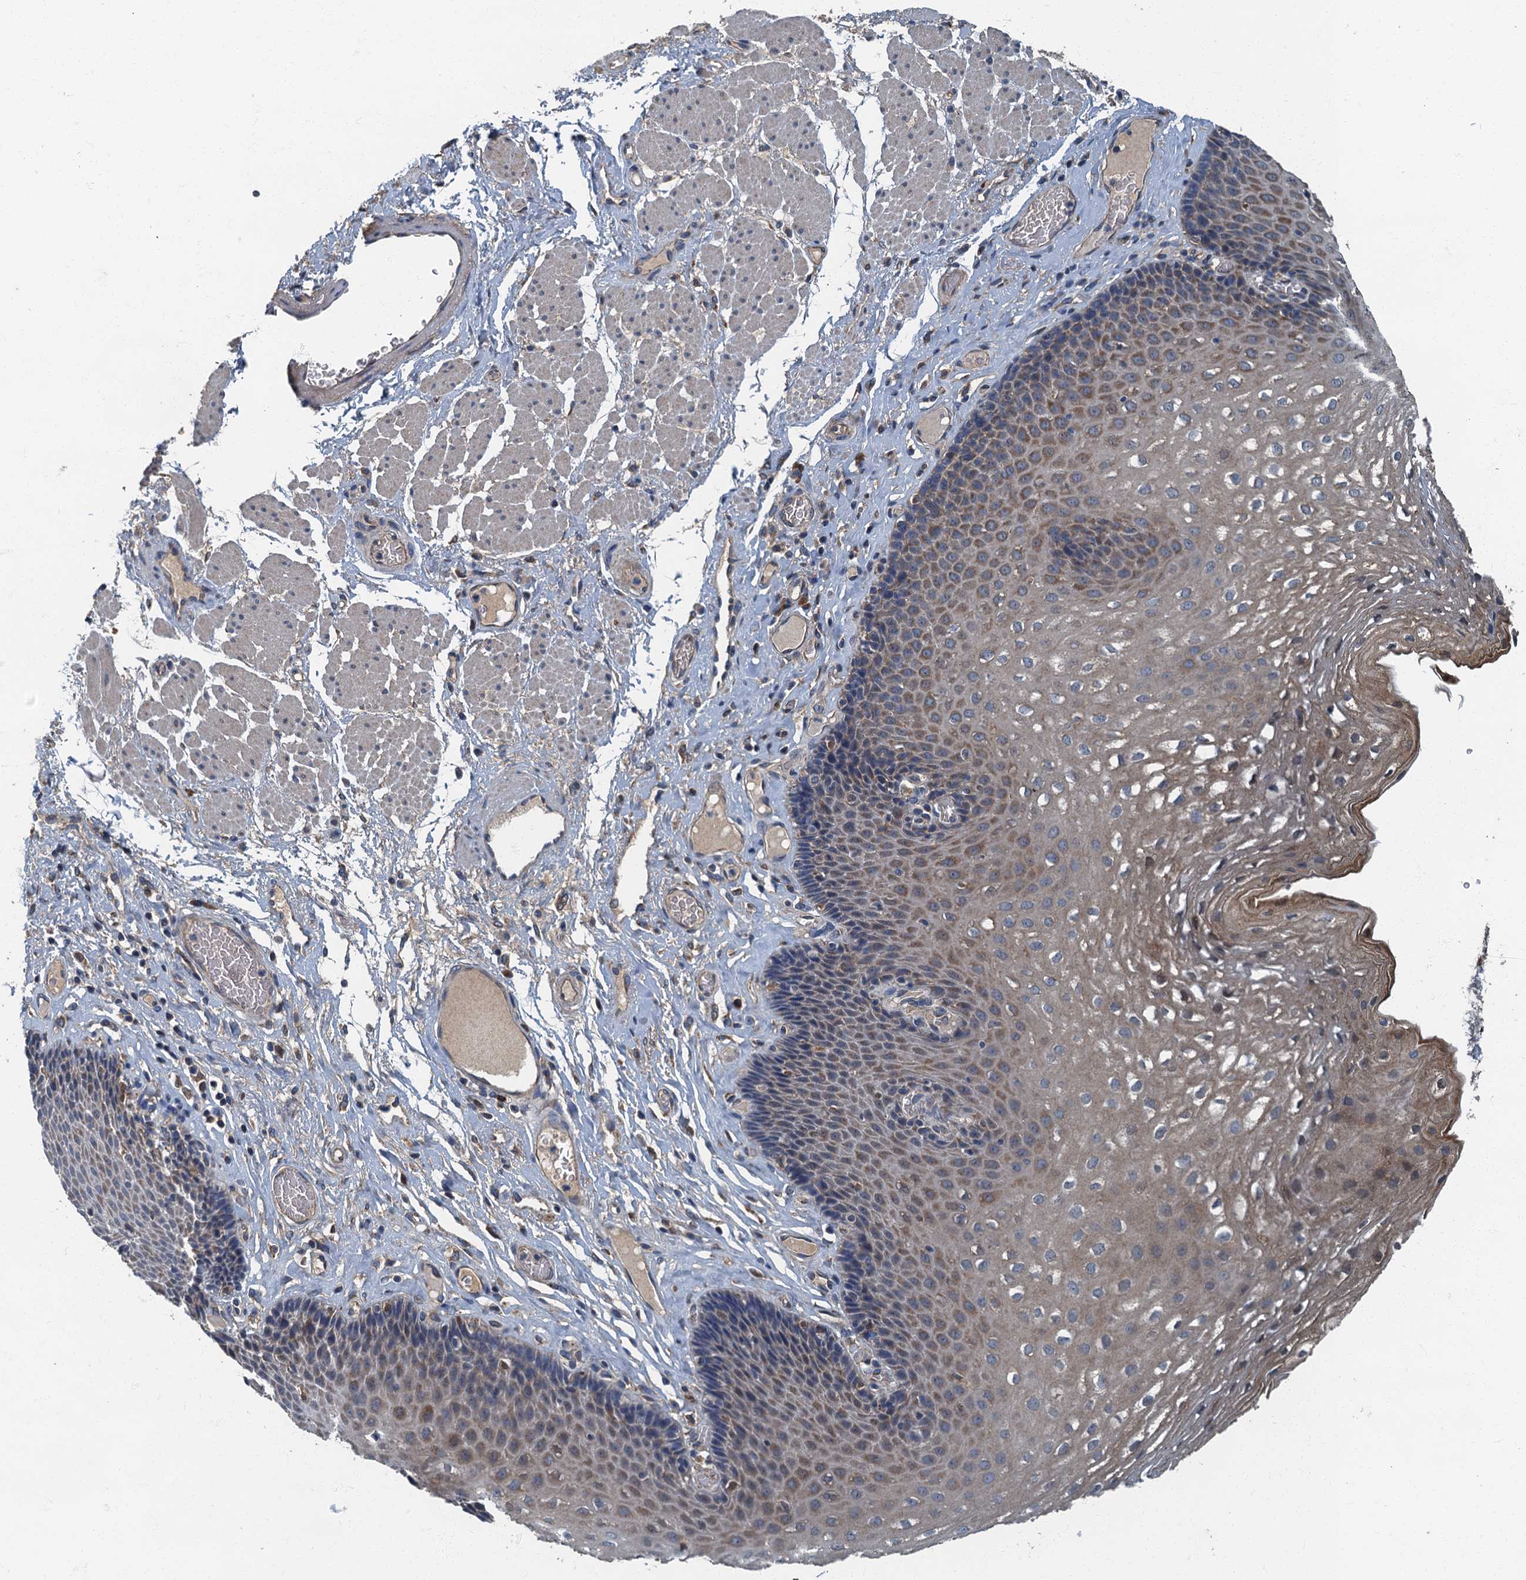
{"staining": {"intensity": "moderate", "quantity": "25%-75%", "location": "cytoplasmic/membranous"}, "tissue": "esophagus", "cell_type": "Squamous epithelial cells", "image_type": "normal", "snomed": [{"axis": "morphology", "description": "Normal tissue, NOS"}, {"axis": "topography", "description": "Esophagus"}], "caption": "Brown immunohistochemical staining in unremarkable esophagus displays moderate cytoplasmic/membranous expression in approximately 25%-75% of squamous epithelial cells.", "gene": "DDX49", "patient": {"sex": "female", "age": 66}}